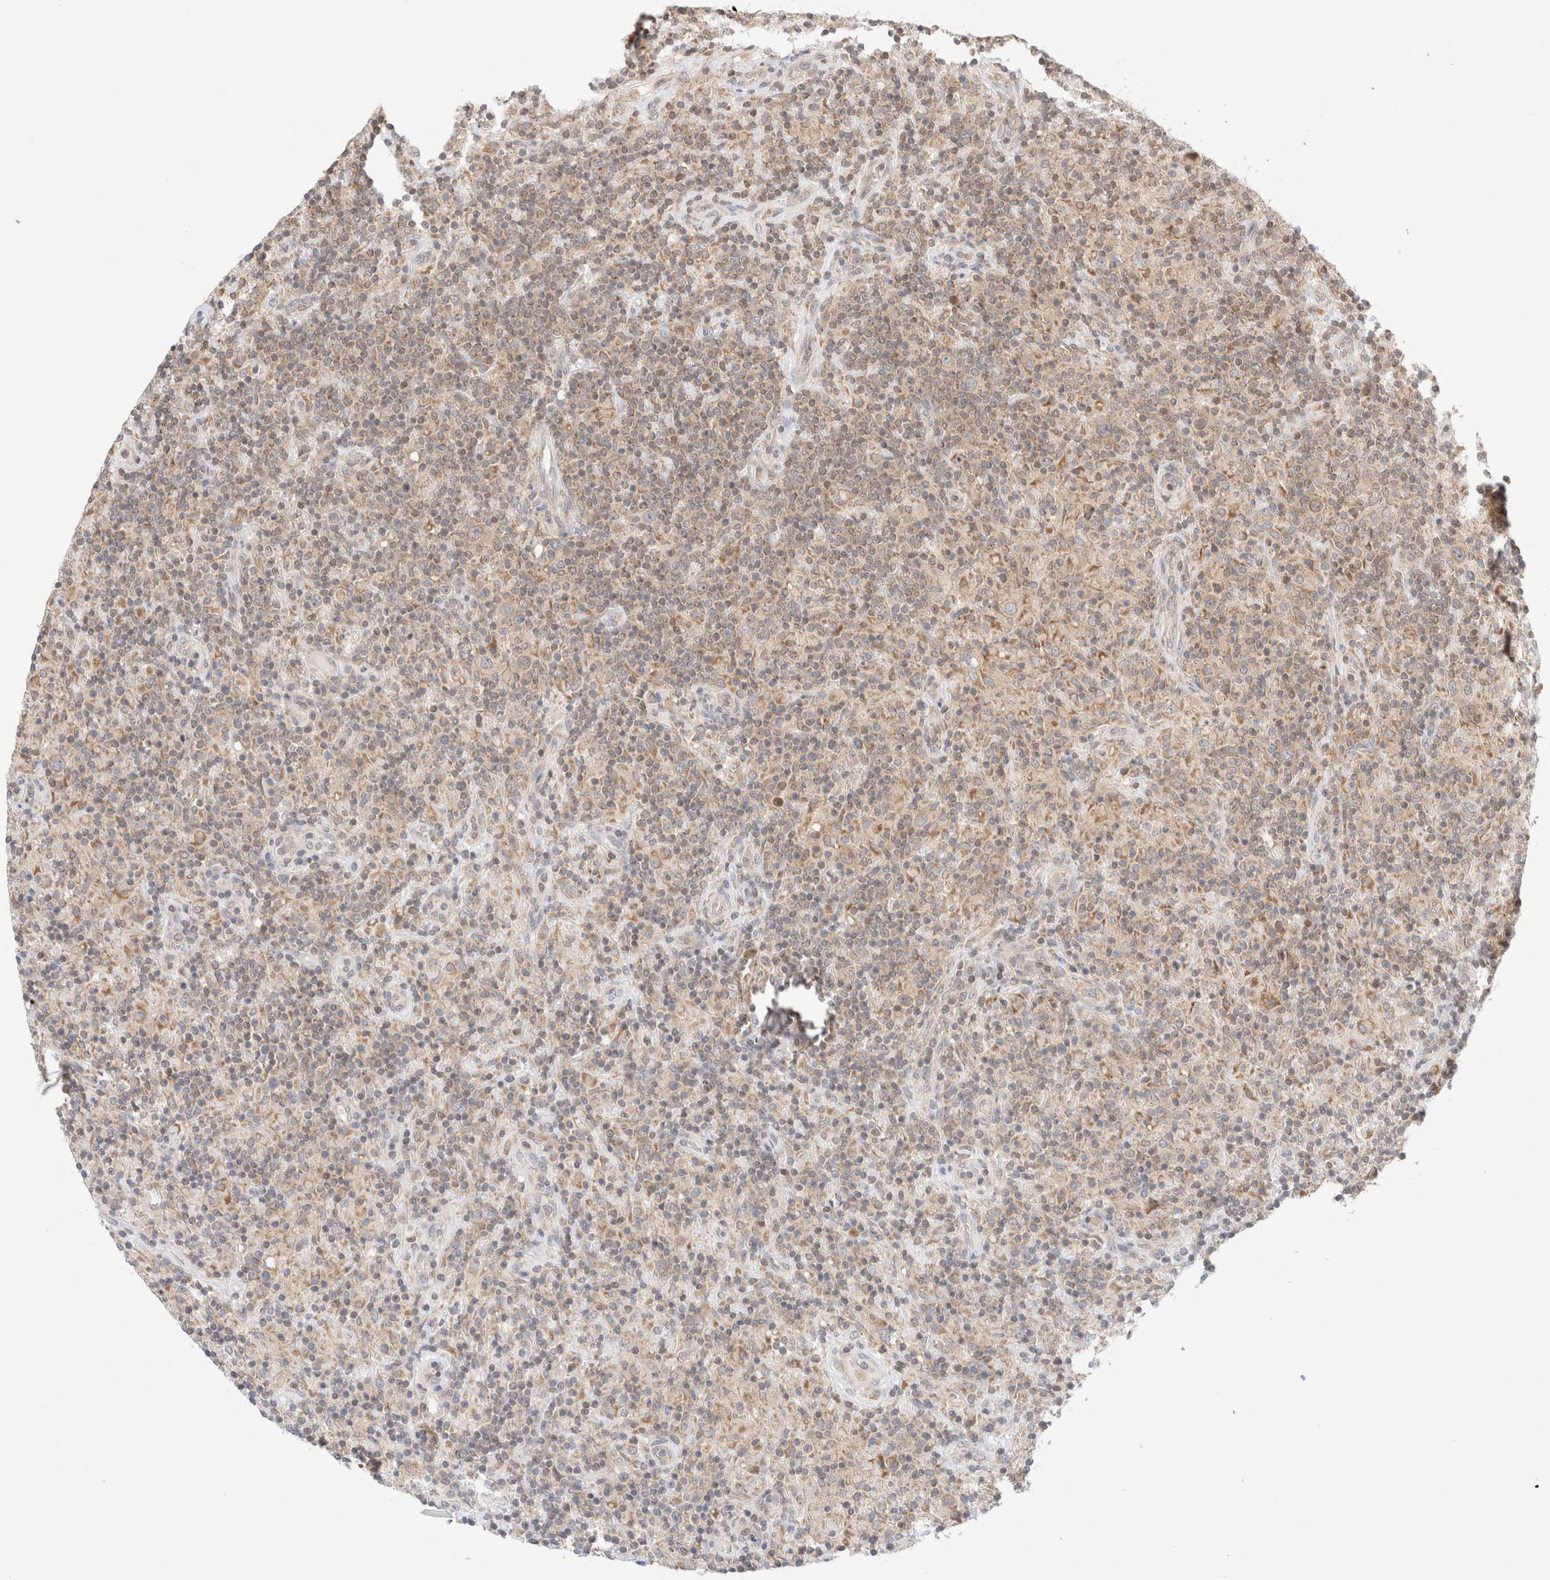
{"staining": {"intensity": "moderate", "quantity": "25%-75%", "location": "cytoplasmic/membranous"}, "tissue": "lymphoma", "cell_type": "Tumor cells", "image_type": "cancer", "snomed": [{"axis": "morphology", "description": "Hodgkin's disease, NOS"}, {"axis": "topography", "description": "Lymph node"}], "caption": "Hodgkin's disease tissue displays moderate cytoplasmic/membranous positivity in about 25%-75% of tumor cells The protein of interest is shown in brown color, while the nuclei are stained blue.", "gene": "XKR4", "patient": {"sex": "male", "age": 70}}